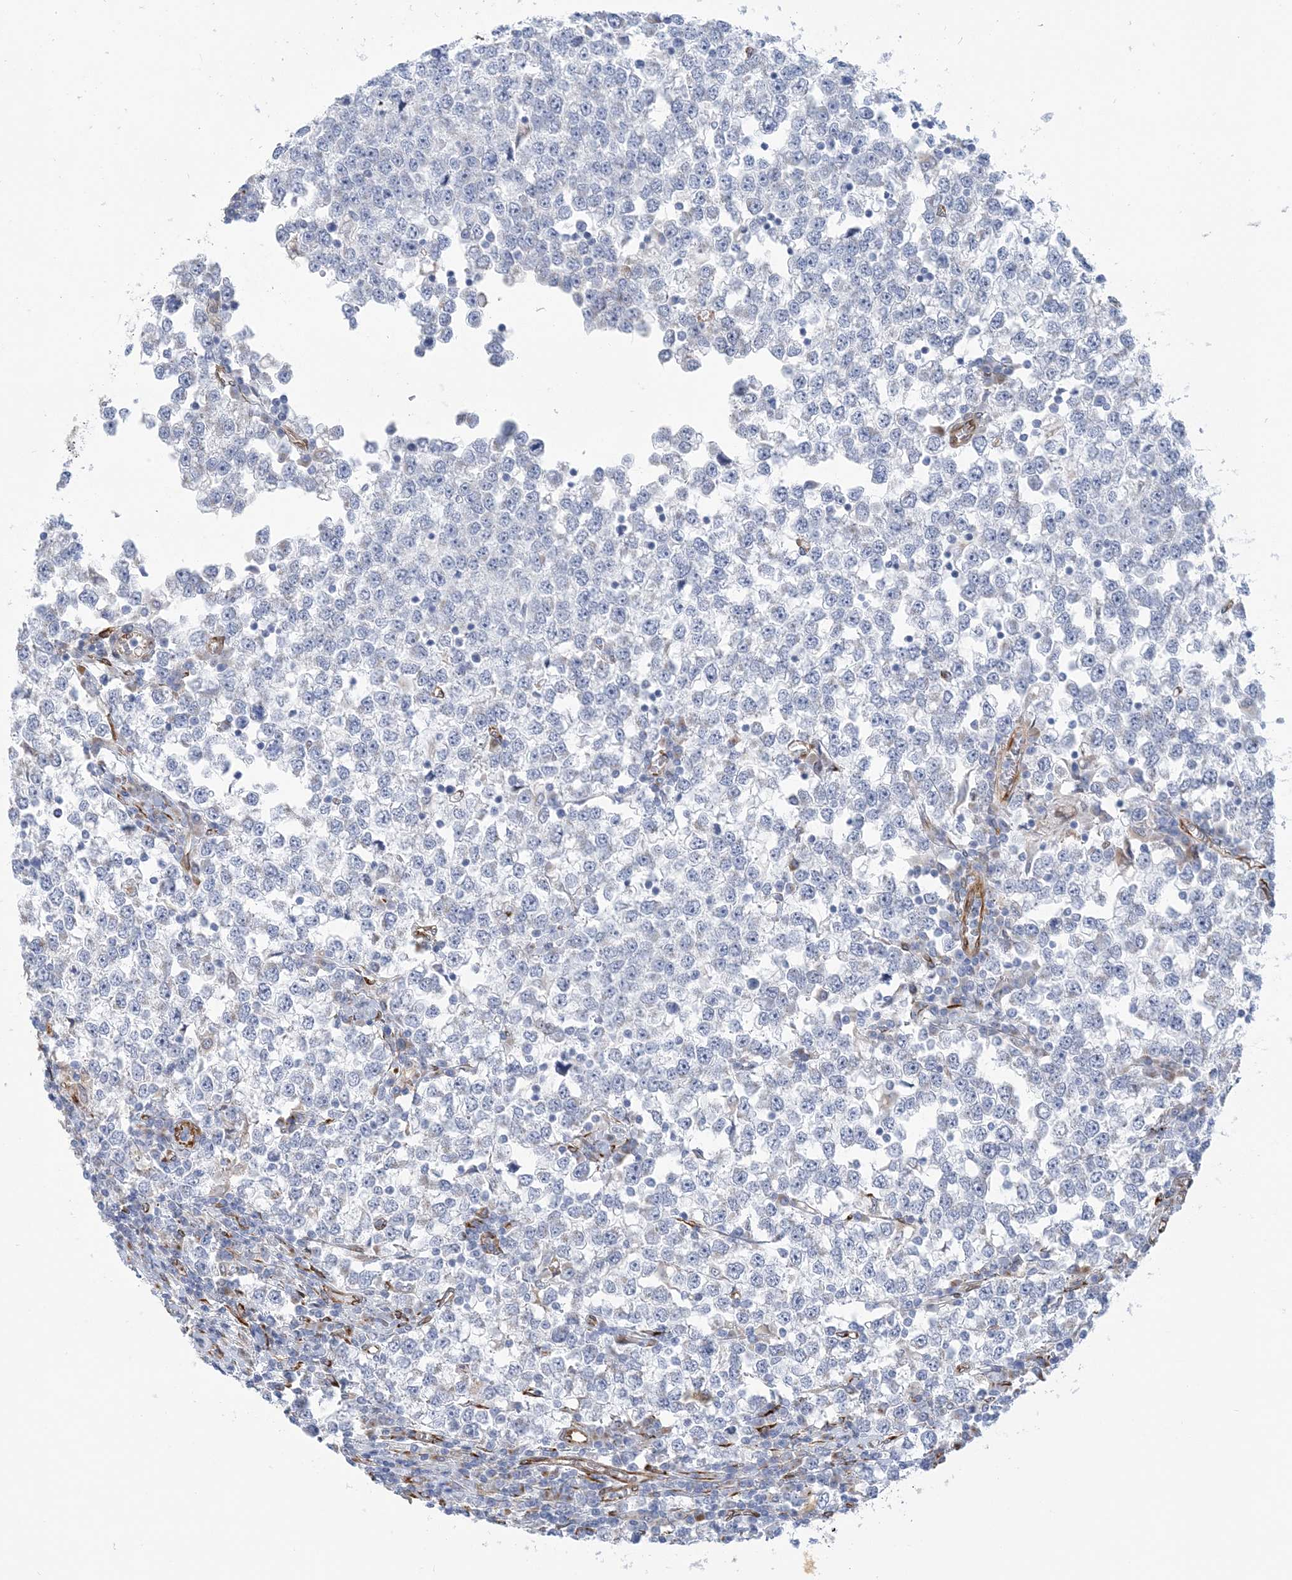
{"staining": {"intensity": "negative", "quantity": "none", "location": "none"}, "tissue": "testis cancer", "cell_type": "Tumor cells", "image_type": "cancer", "snomed": [{"axis": "morphology", "description": "Seminoma, NOS"}, {"axis": "topography", "description": "Testis"}], "caption": "Protein analysis of seminoma (testis) shows no significant positivity in tumor cells. (Immunohistochemistry (ihc), brightfield microscopy, high magnification).", "gene": "PLEKHG4B", "patient": {"sex": "male", "age": 65}}